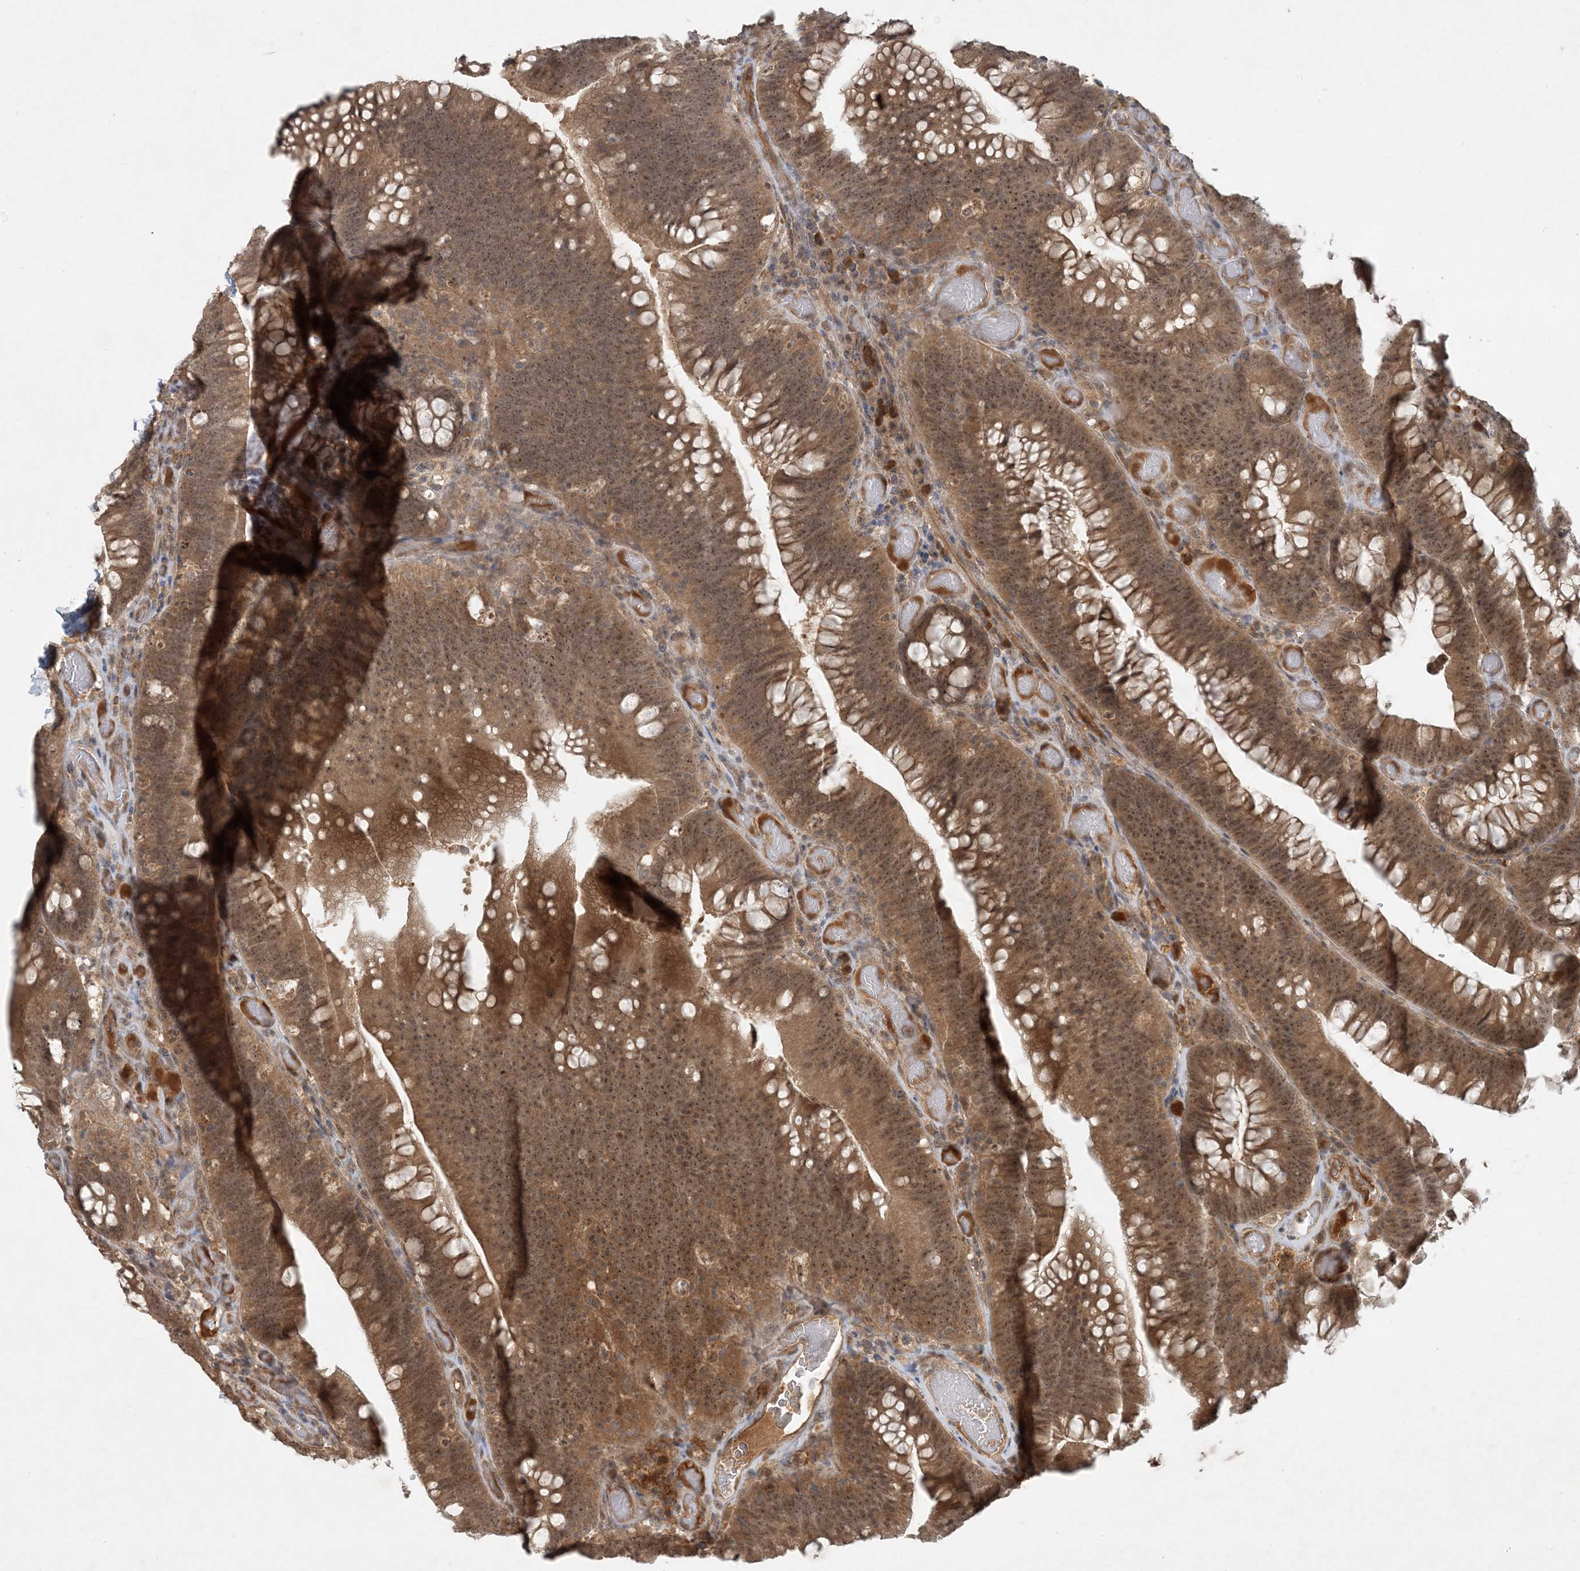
{"staining": {"intensity": "moderate", "quantity": ">75%", "location": "cytoplasmic/membranous,nuclear"}, "tissue": "colorectal cancer", "cell_type": "Tumor cells", "image_type": "cancer", "snomed": [{"axis": "morphology", "description": "Normal tissue, NOS"}, {"axis": "topography", "description": "Colon"}], "caption": "DAB immunohistochemical staining of colorectal cancer exhibits moderate cytoplasmic/membranous and nuclear protein expression in about >75% of tumor cells.", "gene": "ZCCHC4", "patient": {"sex": "female", "age": 82}}